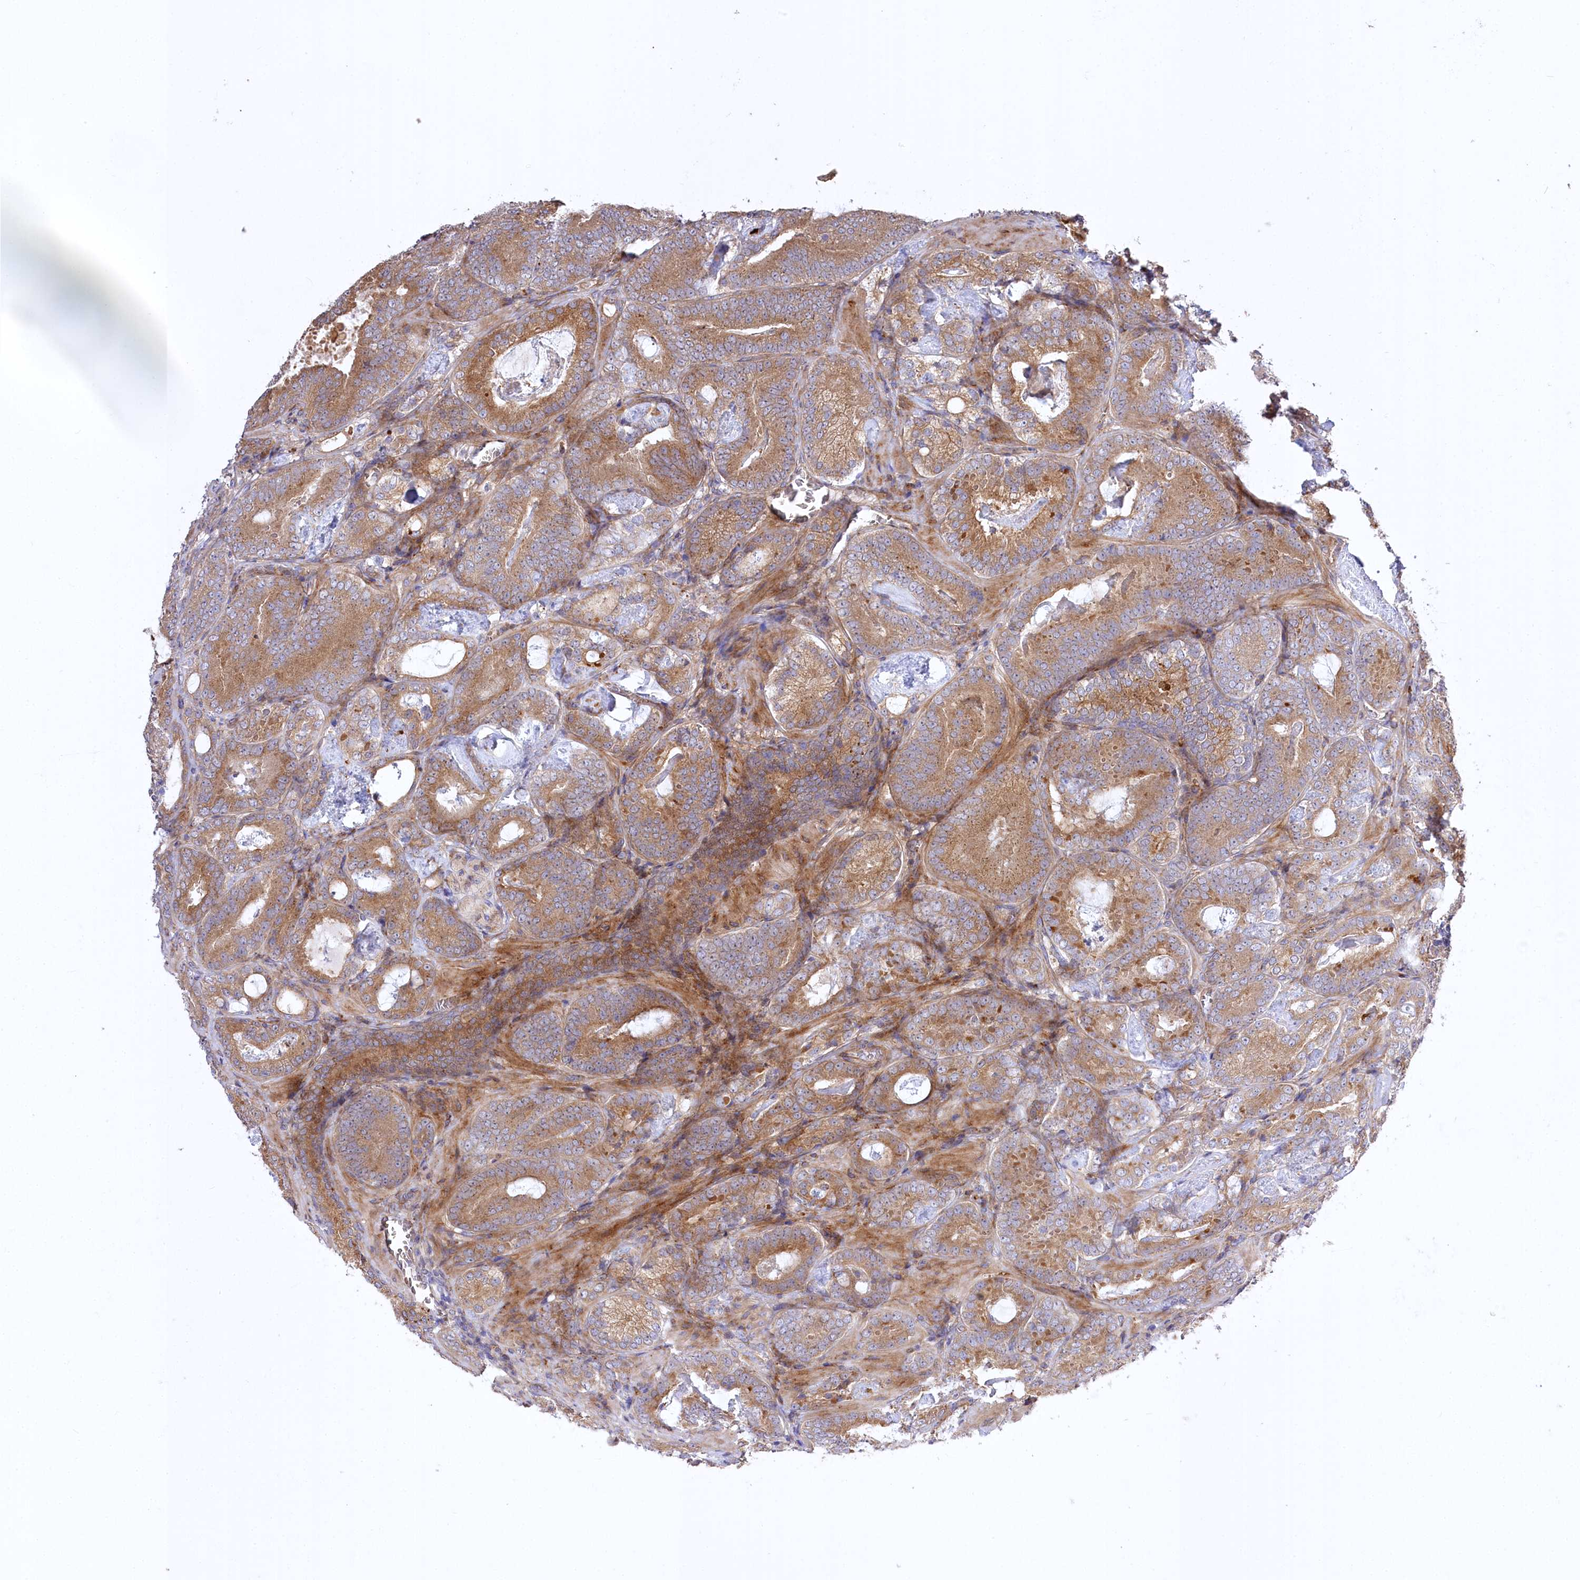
{"staining": {"intensity": "moderate", "quantity": ">75%", "location": "cytoplasmic/membranous"}, "tissue": "prostate cancer", "cell_type": "Tumor cells", "image_type": "cancer", "snomed": [{"axis": "morphology", "description": "Adenocarcinoma, Low grade"}, {"axis": "topography", "description": "Prostate"}], "caption": "Brown immunohistochemical staining in human prostate cancer displays moderate cytoplasmic/membranous staining in approximately >75% of tumor cells.", "gene": "TRUB1", "patient": {"sex": "male", "age": 60}}